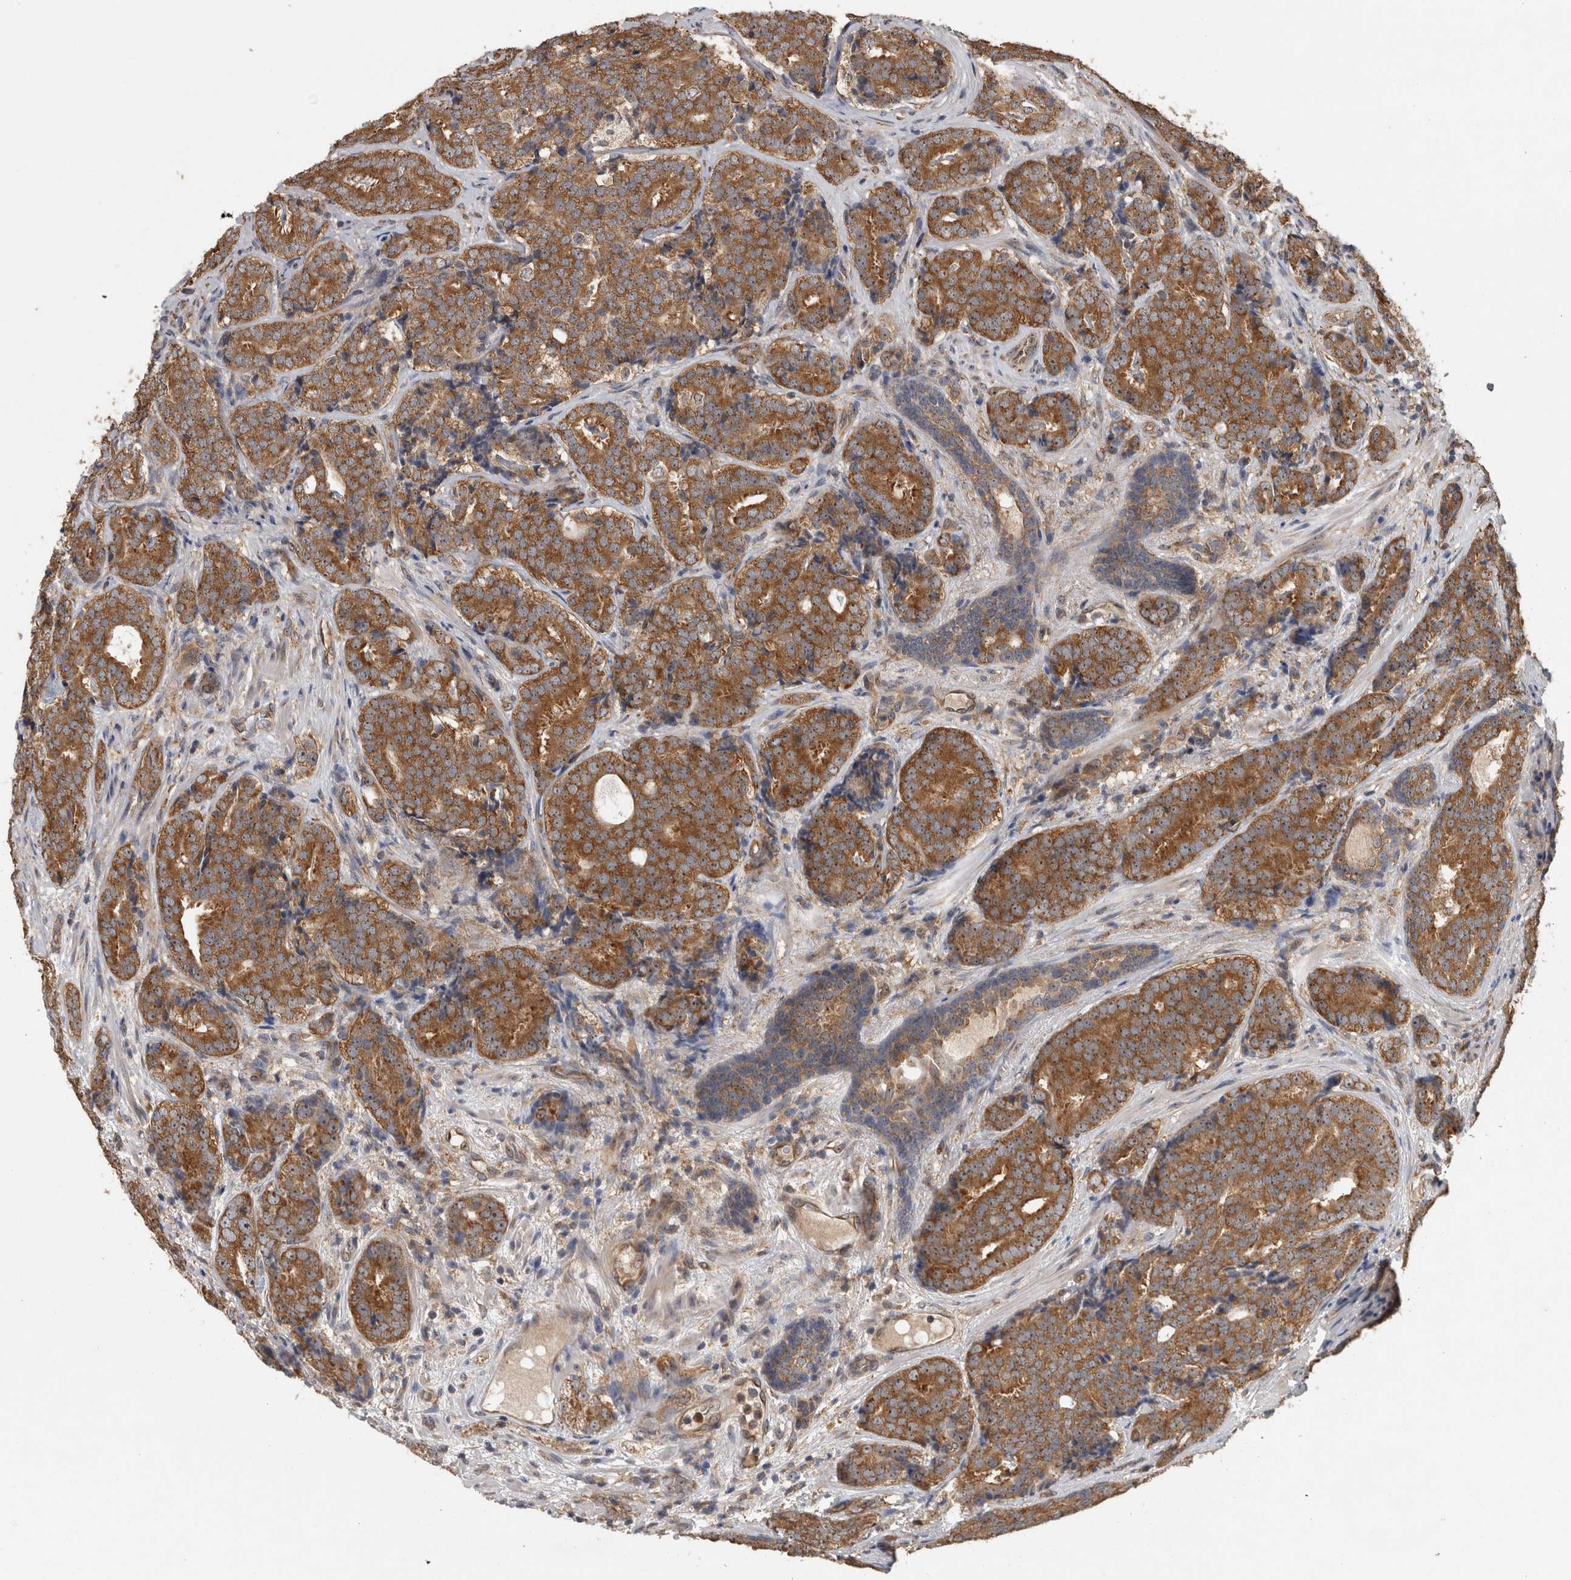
{"staining": {"intensity": "strong", "quantity": ">75%", "location": "cytoplasmic/membranous,nuclear"}, "tissue": "prostate cancer", "cell_type": "Tumor cells", "image_type": "cancer", "snomed": [{"axis": "morphology", "description": "Adenocarcinoma, High grade"}, {"axis": "topography", "description": "Prostate"}], "caption": "The immunohistochemical stain highlights strong cytoplasmic/membranous and nuclear staining in tumor cells of prostate cancer tissue.", "gene": "ATXN2", "patient": {"sex": "male", "age": 56}}